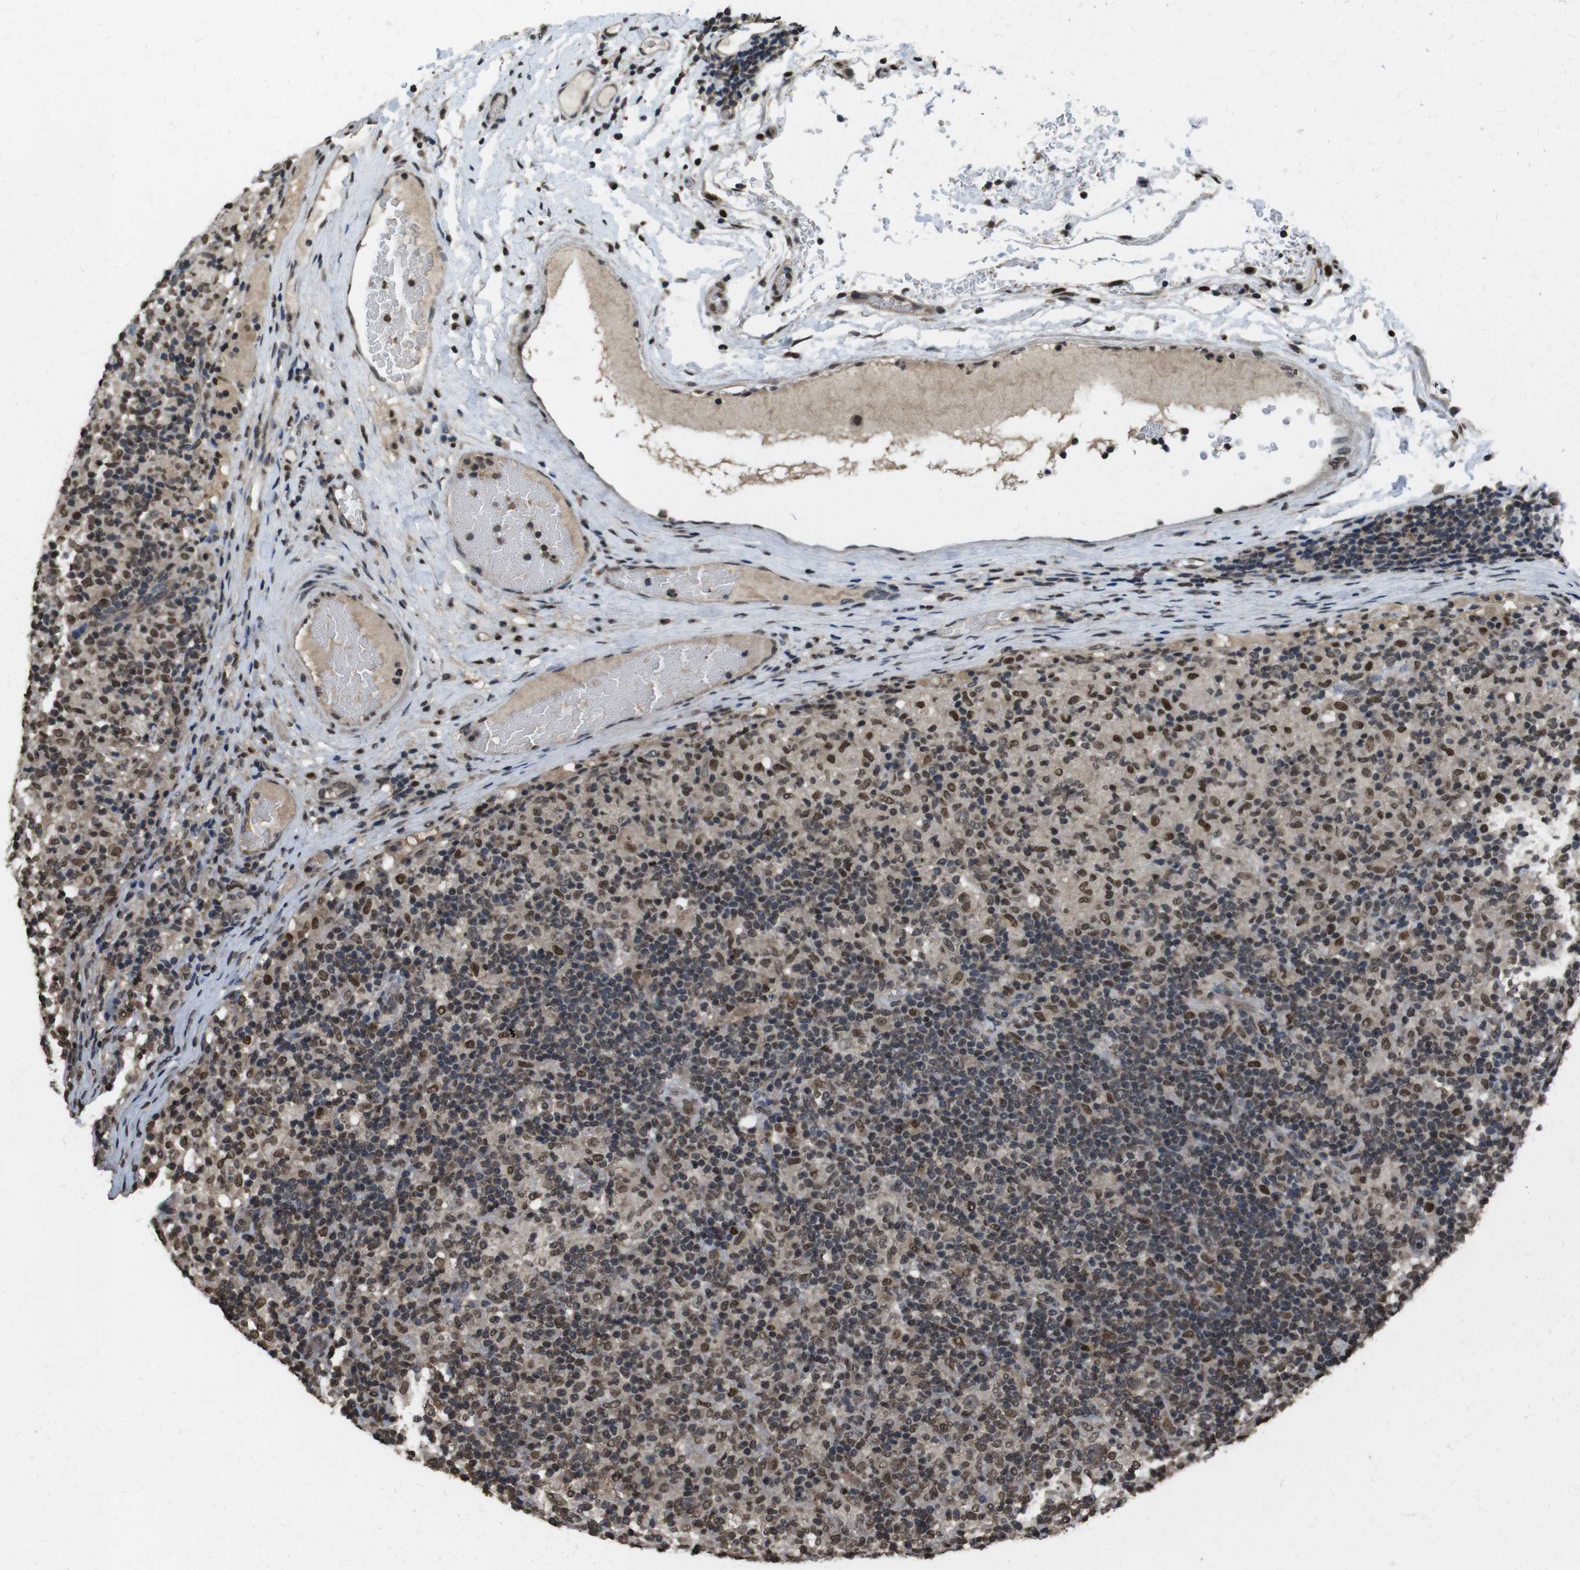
{"staining": {"intensity": "moderate", "quantity": "25%-75%", "location": "nuclear"}, "tissue": "lymphoma", "cell_type": "Tumor cells", "image_type": "cancer", "snomed": [{"axis": "morphology", "description": "Hodgkin's disease, NOS"}, {"axis": "topography", "description": "Lymph node"}], "caption": "Lymphoma was stained to show a protein in brown. There is medium levels of moderate nuclear positivity in approximately 25%-75% of tumor cells. (IHC, brightfield microscopy, high magnification).", "gene": "MAF", "patient": {"sex": "male", "age": 70}}